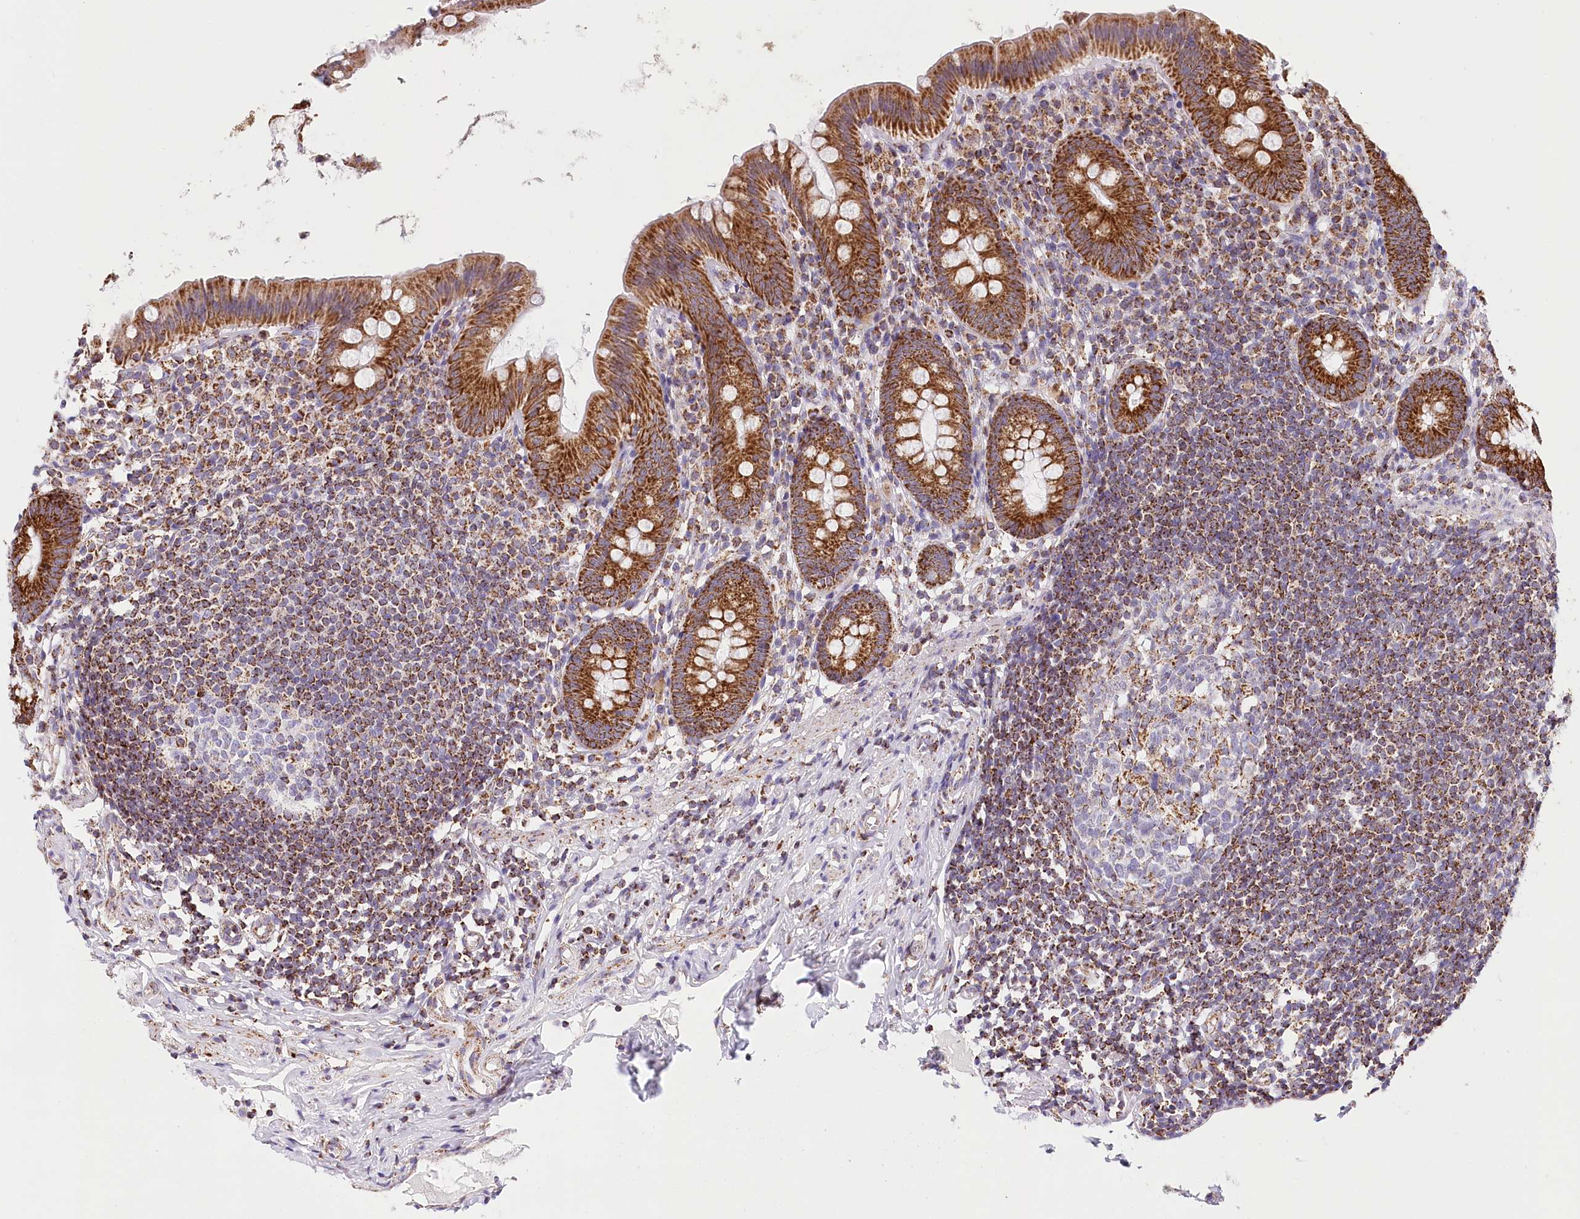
{"staining": {"intensity": "strong", "quantity": ">75%", "location": "cytoplasmic/membranous"}, "tissue": "appendix", "cell_type": "Glandular cells", "image_type": "normal", "snomed": [{"axis": "morphology", "description": "Normal tissue, NOS"}, {"axis": "topography", "description": "Appendix"}], "caption": "Glandular cells reveal strong cytoplasmic/membranous staining in approximately >75% of cells in benign appendix. Nuclei are stained in blue.", "gene": "LSS", "patient": {"sex": "male", "age": 52}}